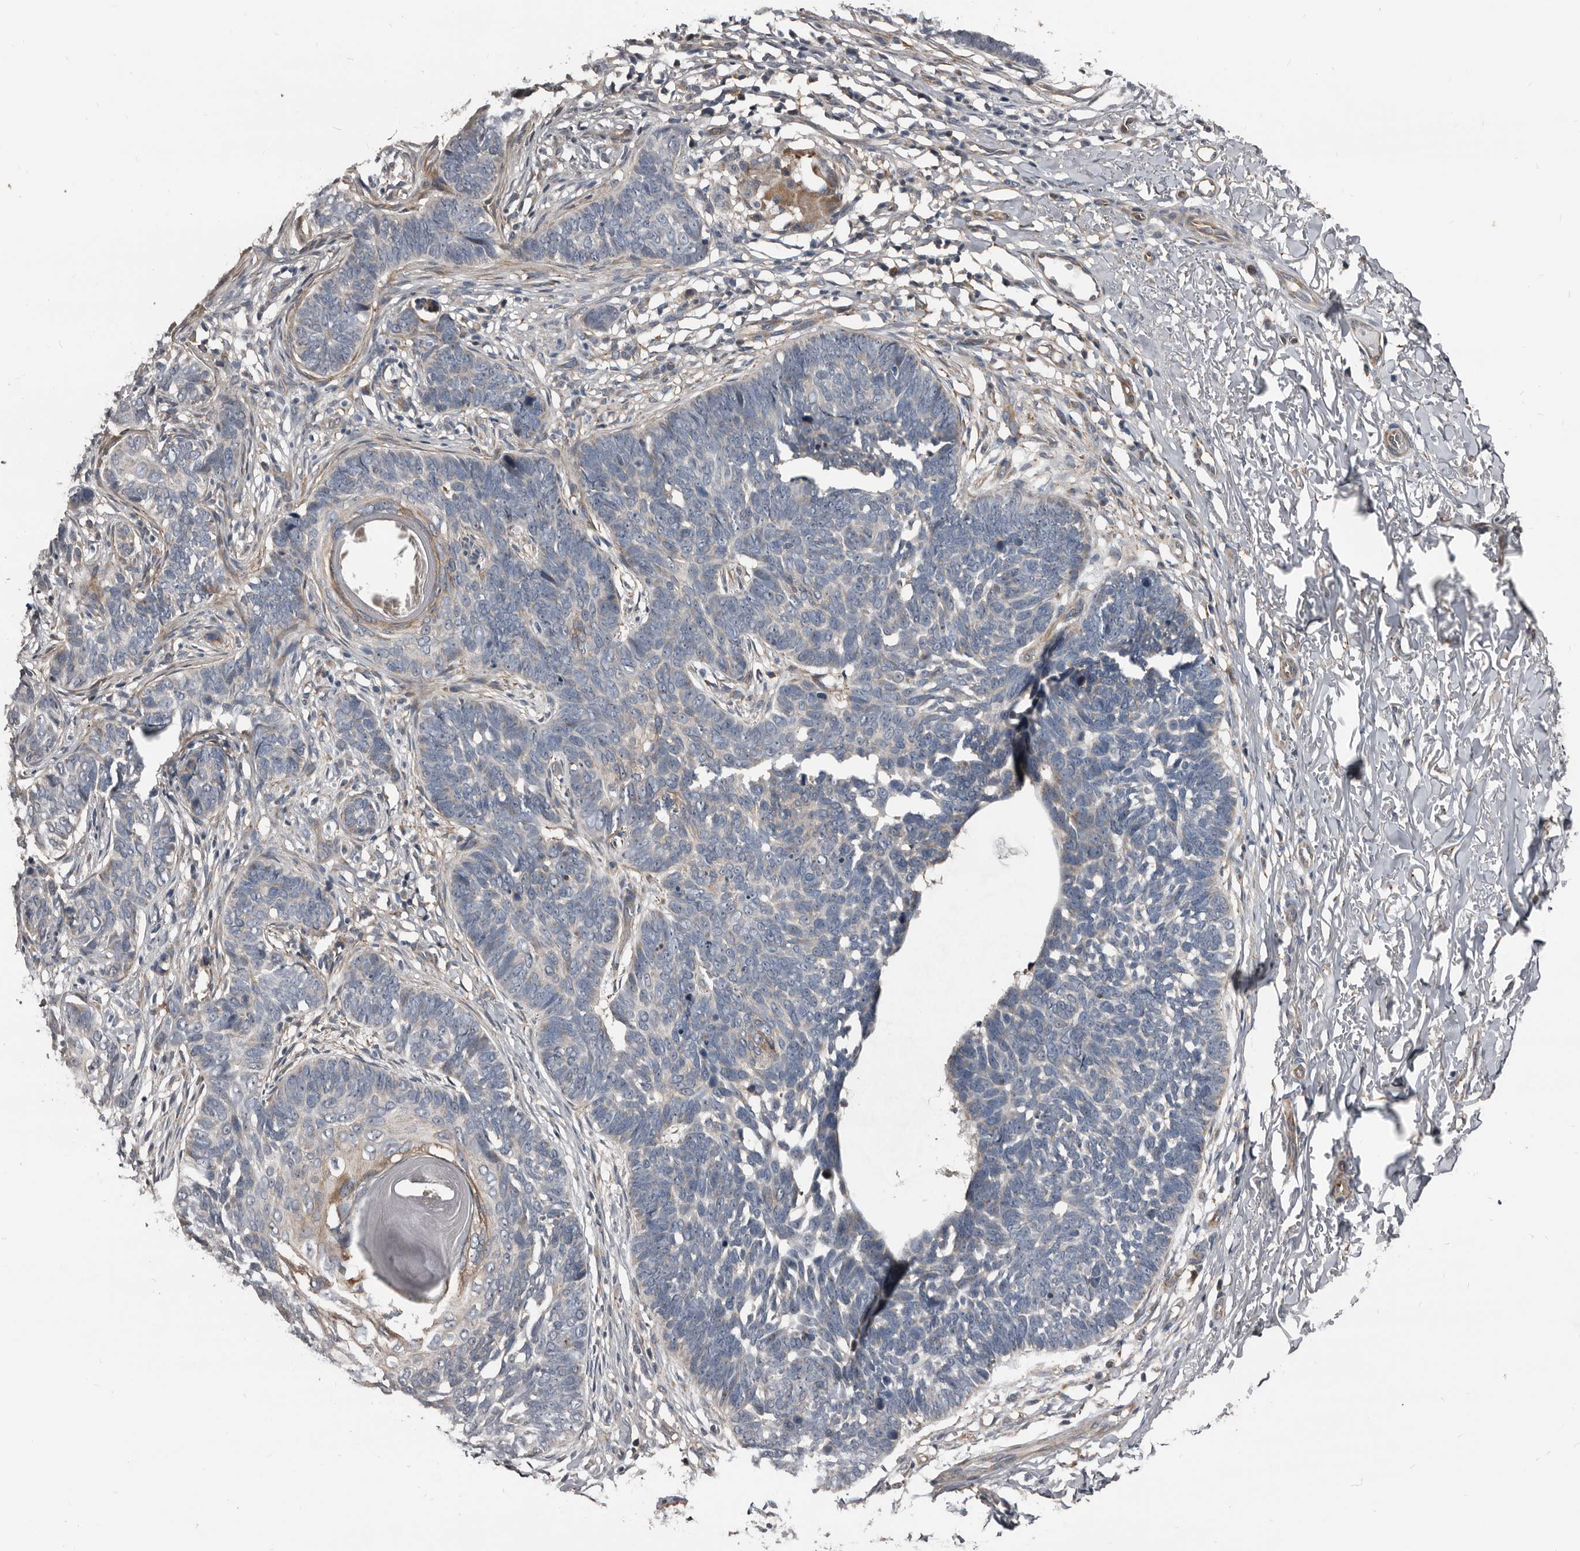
{"staining": {"intensity": "negative", "quantity": "none", "location": "none"}, "tissue": "skin cancer", "cell_type": "Tumor cells", "image_type": "cancer", "snomed": [{"axis": "morphology", "description": "Normal tissue, NOS"}, {"axis": "morphology", "description": "Basal cell carcinoma"}, {"axis": "topography", "description": "Skin"}], "caption": "This is an immunohistochemistry photomicrograph of human skin basal cell carcinoma. There is no staining in tumor cells.", "gene": "DHPS", "patient": {"sex": "male", "age": 77}}